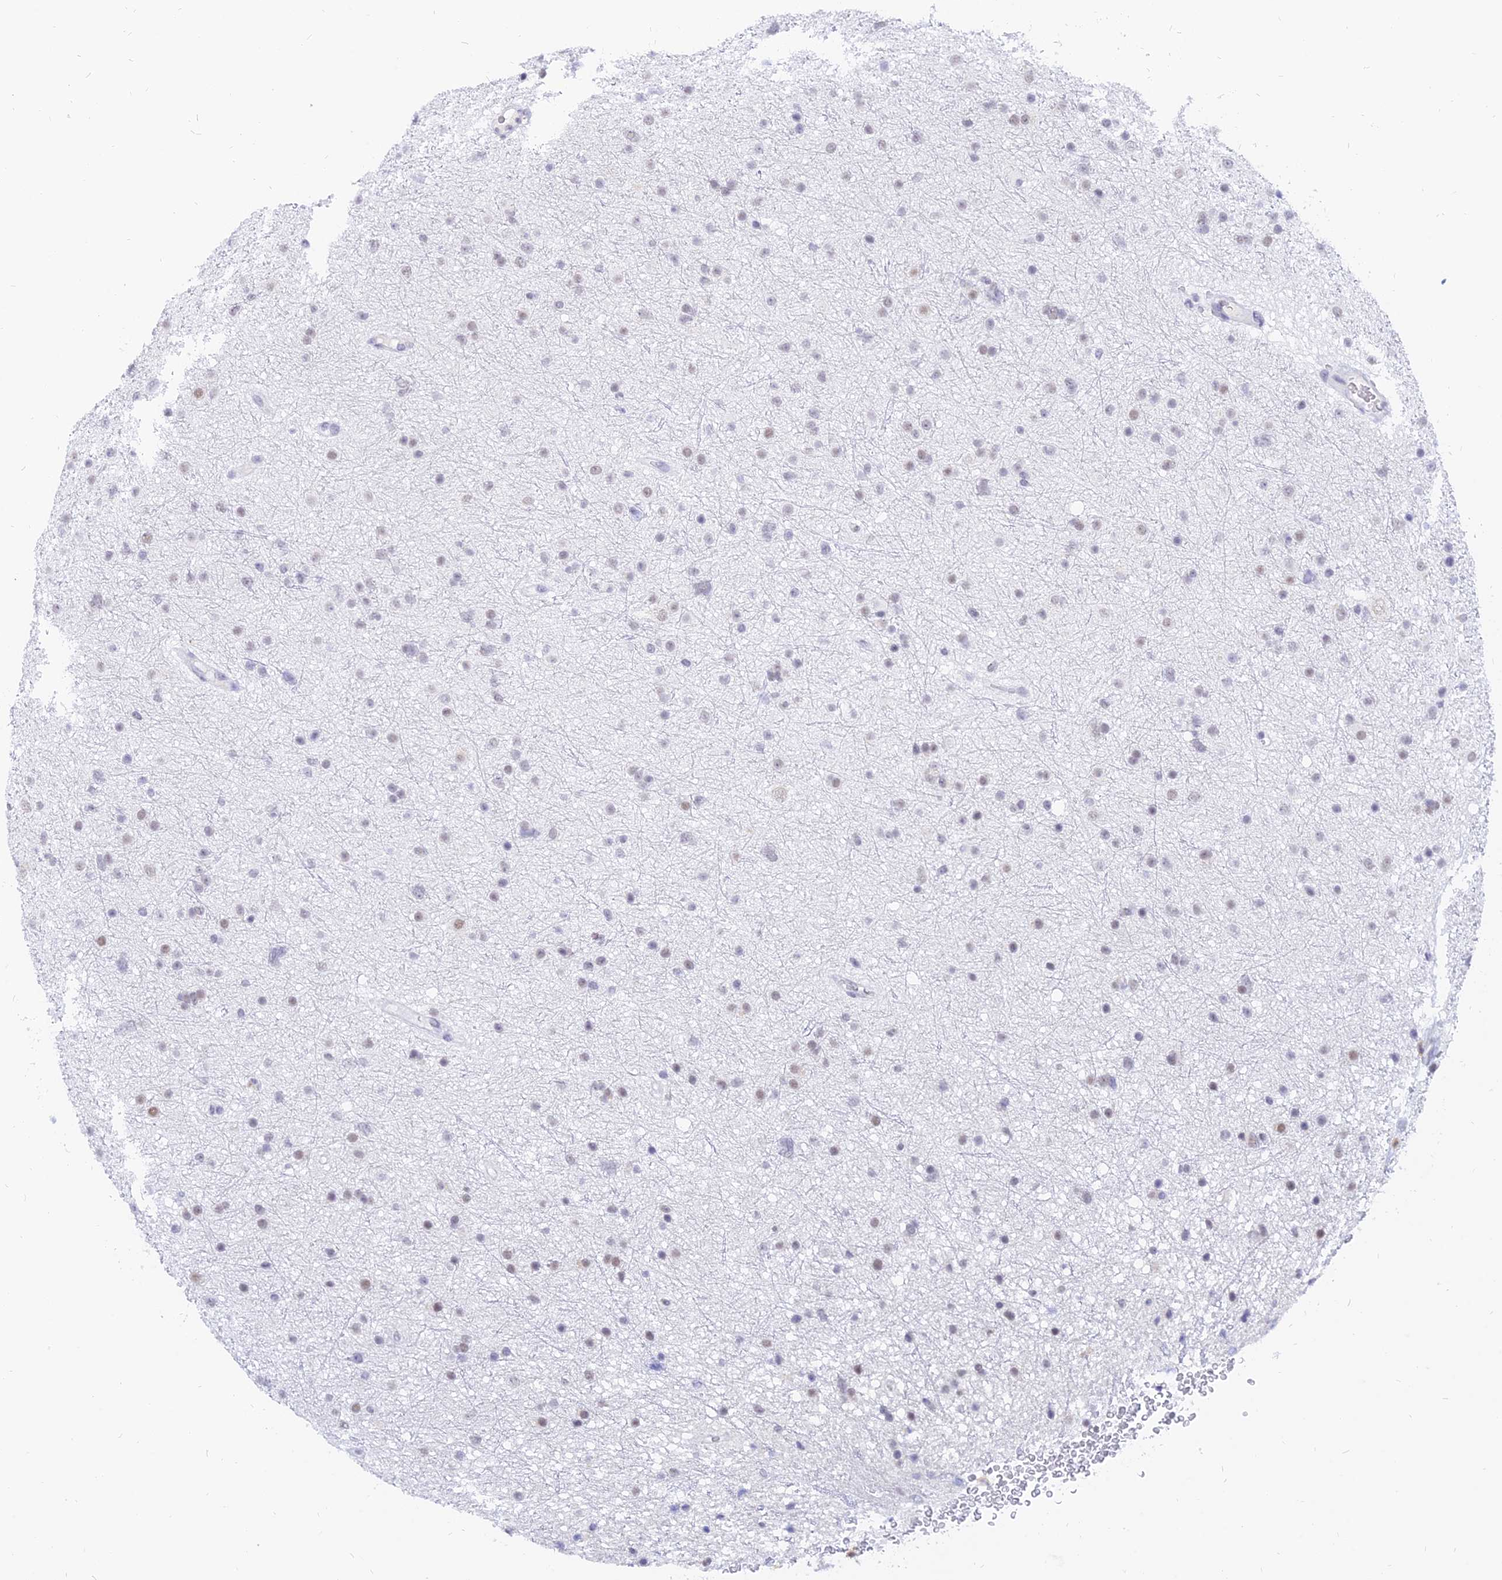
{"staining": {"intensity": "weak", "quantity": "<25%", "location": "nuclear"}, "tissue": "glioma", "cell_type": "Tumor cells", "image_type": "cancer", "snomed": [{"axis": "morphology", "description": "Glioma, malignant, Low grade"}, {"axis": "topography", "description": "Cerebral cortex"}], "caption": "IHC micrograph of neoplastic tissue: human glioma stained with DAB shows no significant protein positivity in tumor cells.", "gene": "DPY30", "patient": {"sex": "female", "age": 39}}